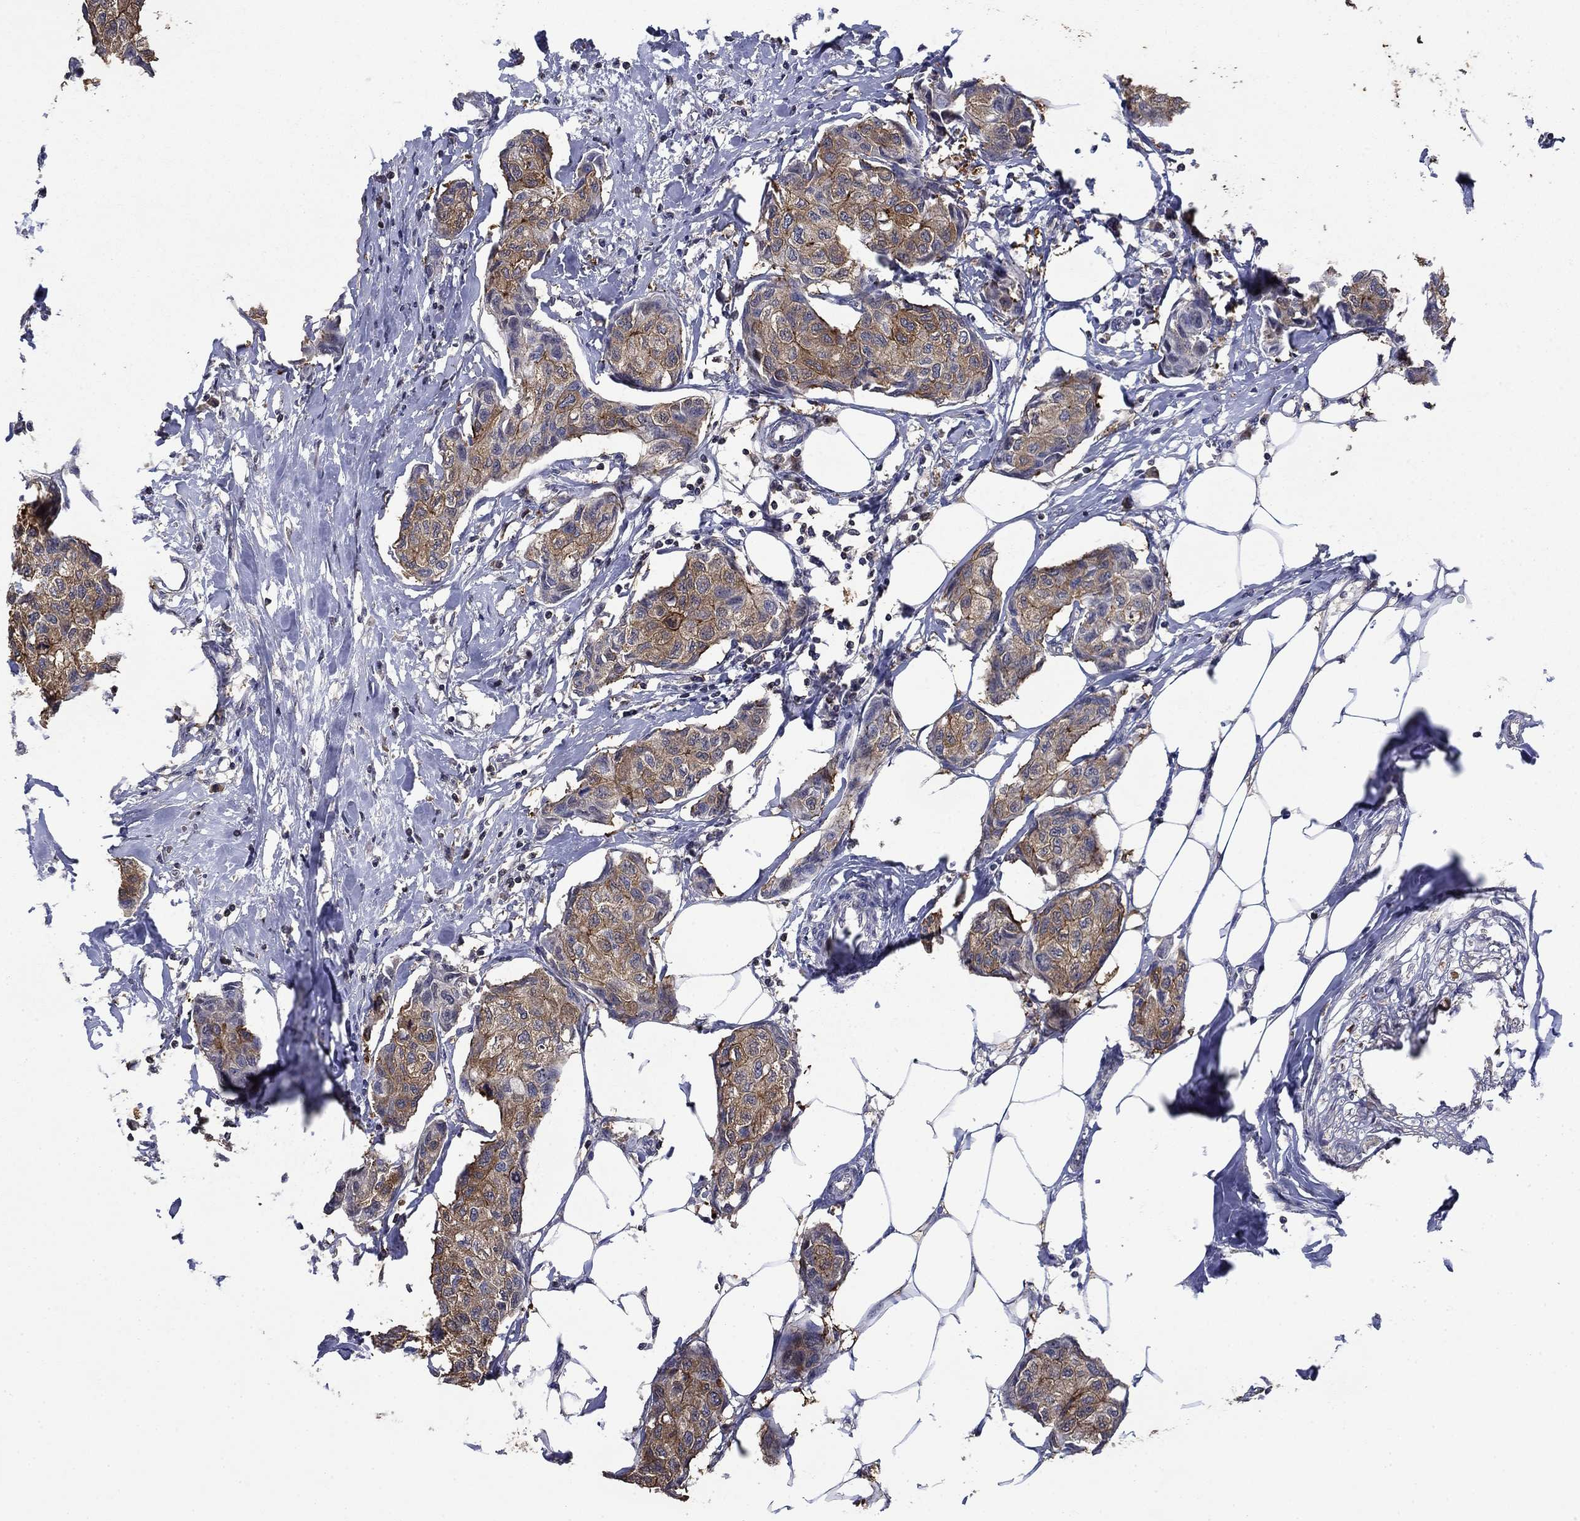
{"staining": {"intensity": "moderate", "quantity": ">75%", "location": "cytoplasmic/membranous"}, "tissue": "breast cancer", "cell_type": "Tumor cells", "image_type": "cancer", "snomed": [{"axis": "morphology", "description": "Duct carcinoma"}, {"axis": "topography", "description": "Breast"}], "caption": "Brown immunohistochemical staining in human breast cancer (intraductal carcinoma) exhibits moderate cytoplasmic/membranous expression in about >75% of tumor cells. (DAB (3,3'-diaminobenzidine) IHC, brown staining for protein, blue staining for nuclei).", "gene": "DVL1", "patient": {"sex": "female", "age": 80}}